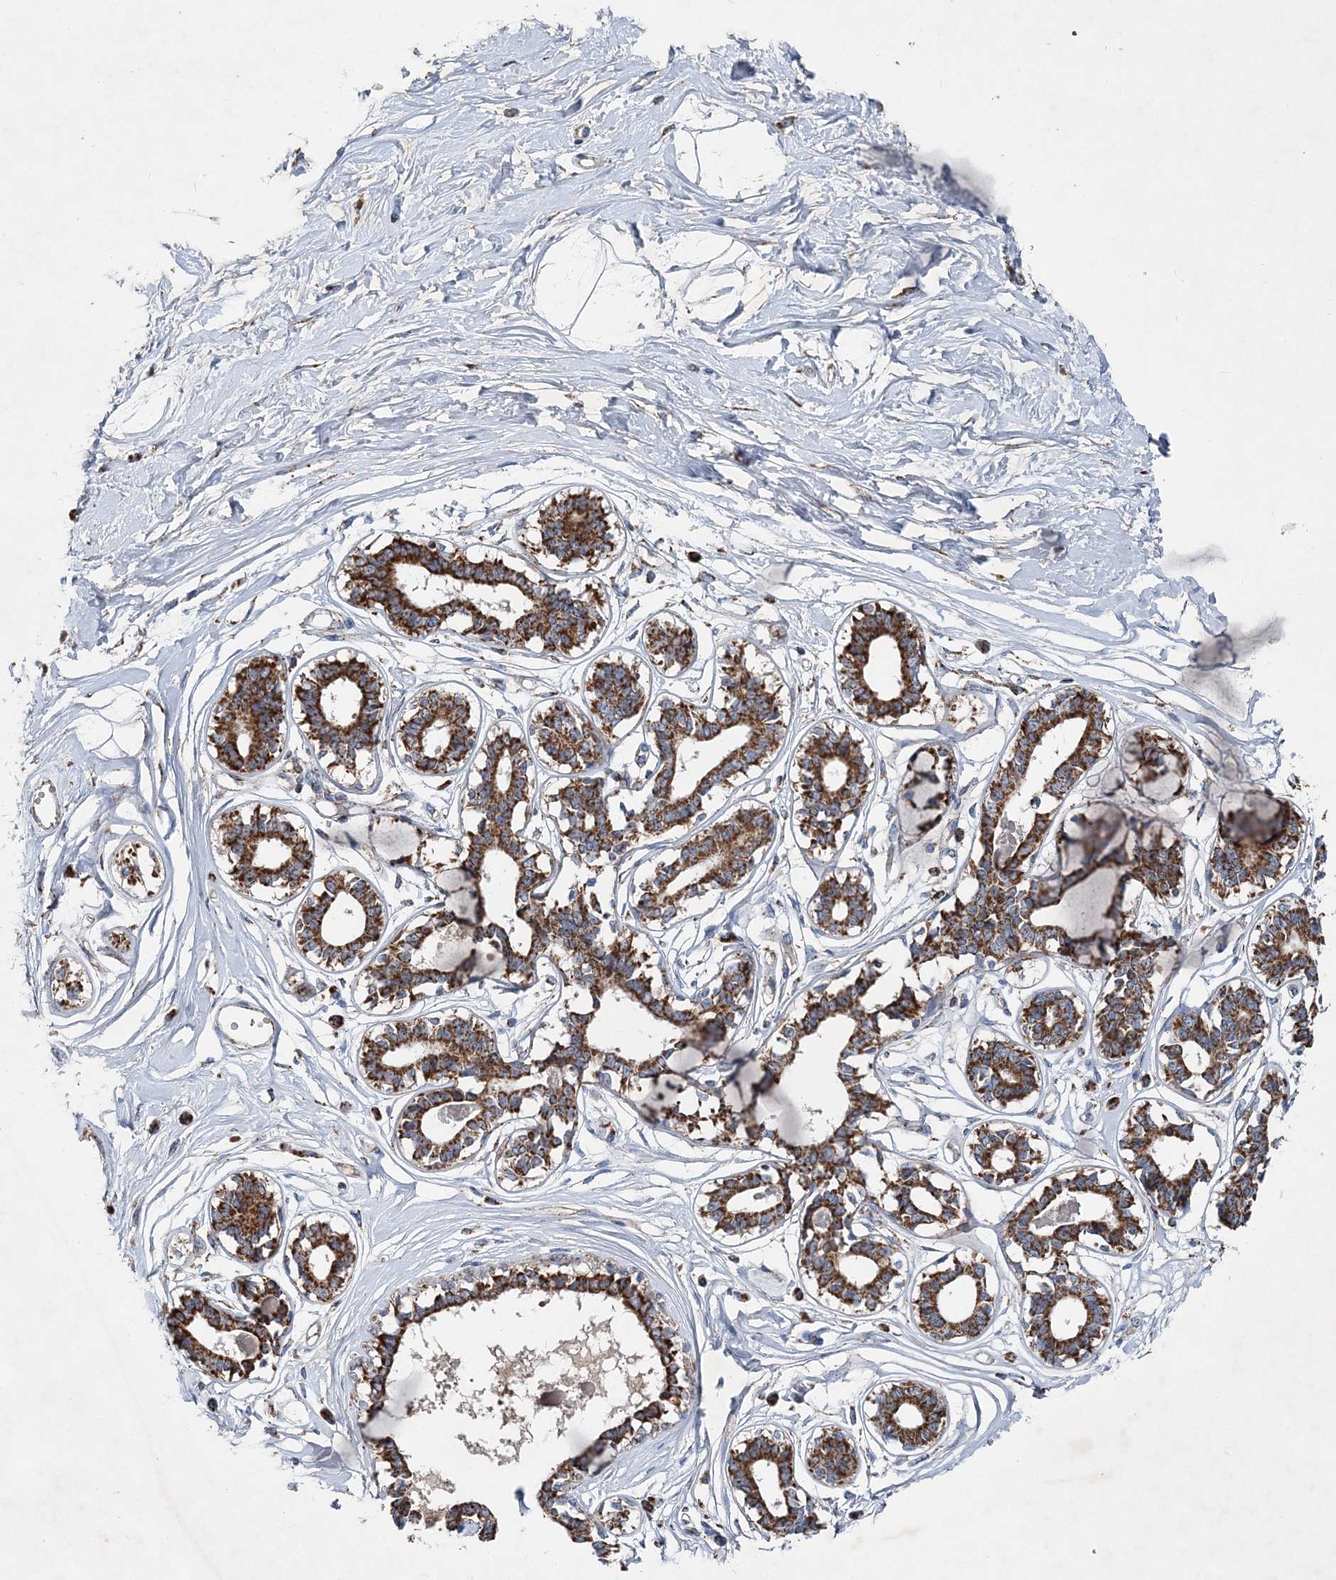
{"staining": {"intensity": "negative", "quantity": "none", "location": "none"}, "tissue": "breast", "cell_type": "Adipocytes", "image_type": "normal", "snomed": [{"axis": "morphology", "description": "Normal tissue, NOS"}, {"axis": "topography", "description": "Breast"}], "caption": "Immunohistochemistry (IHC) histopathology image of normal breast: human breast stained with DAB displays no significant protein staining in adipocytes.", "gene": "SPAG16", "patient": {"sex": "female", "age": 45}}